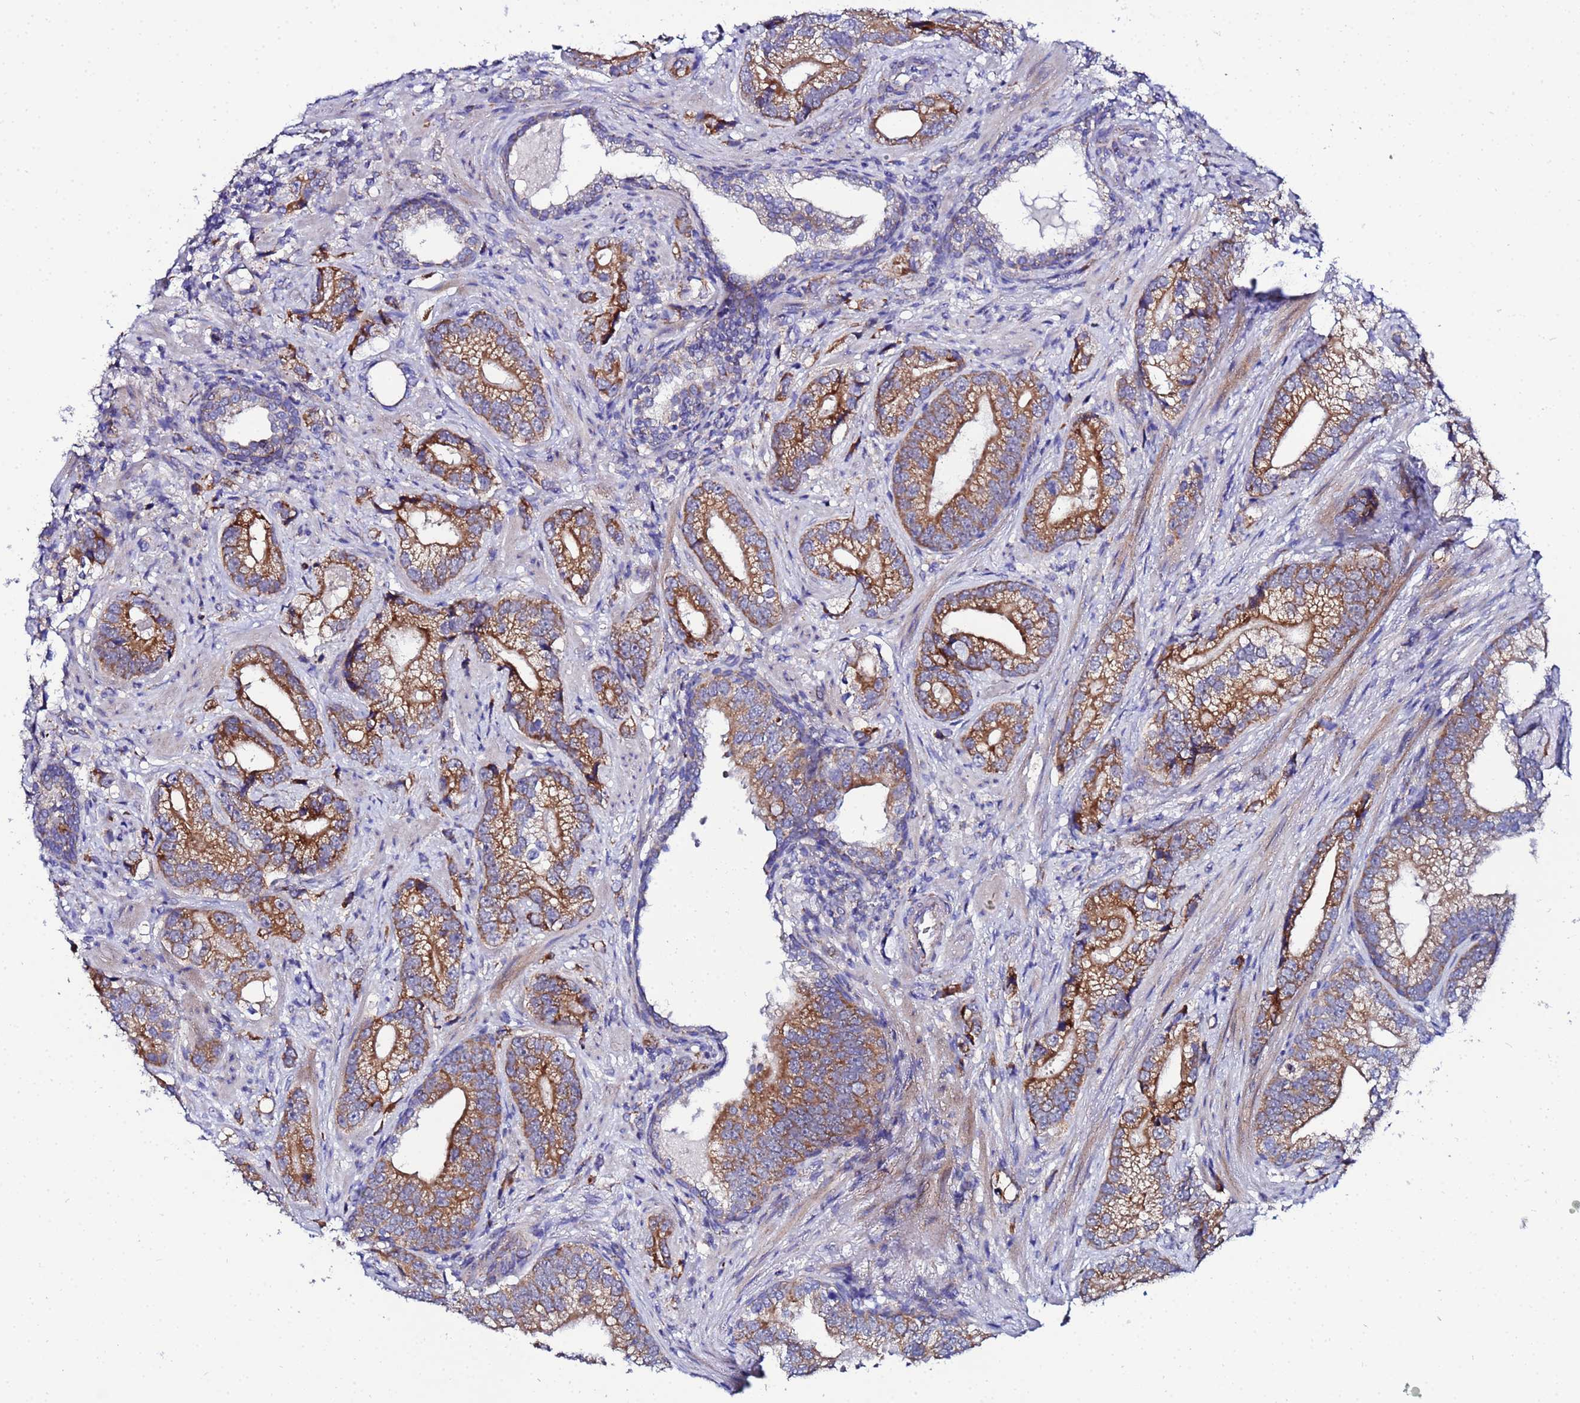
{"staining": {"intensity": "strong", "quantity": ">75%", "location": "cytoplasmic/membranous"}, "tissue": "prostate cancer", "cell_type": "Tumor cells", "image_type": "cancer", "snomed": [{"axis": "morphology", "description": "Adenocarcinoma, High grade"}, {"axis": "topography", "description": "Prostate"}], "caption": "Immunohistochemical staining of adenocarcinoma (high-grade) (prostate) demonstrates high levels of strong cytoplasmic/membranous positivity in about >75% of tumor cells.", "gene": "FAHD2A", "patient": {"sex": "male", "age": 75}}